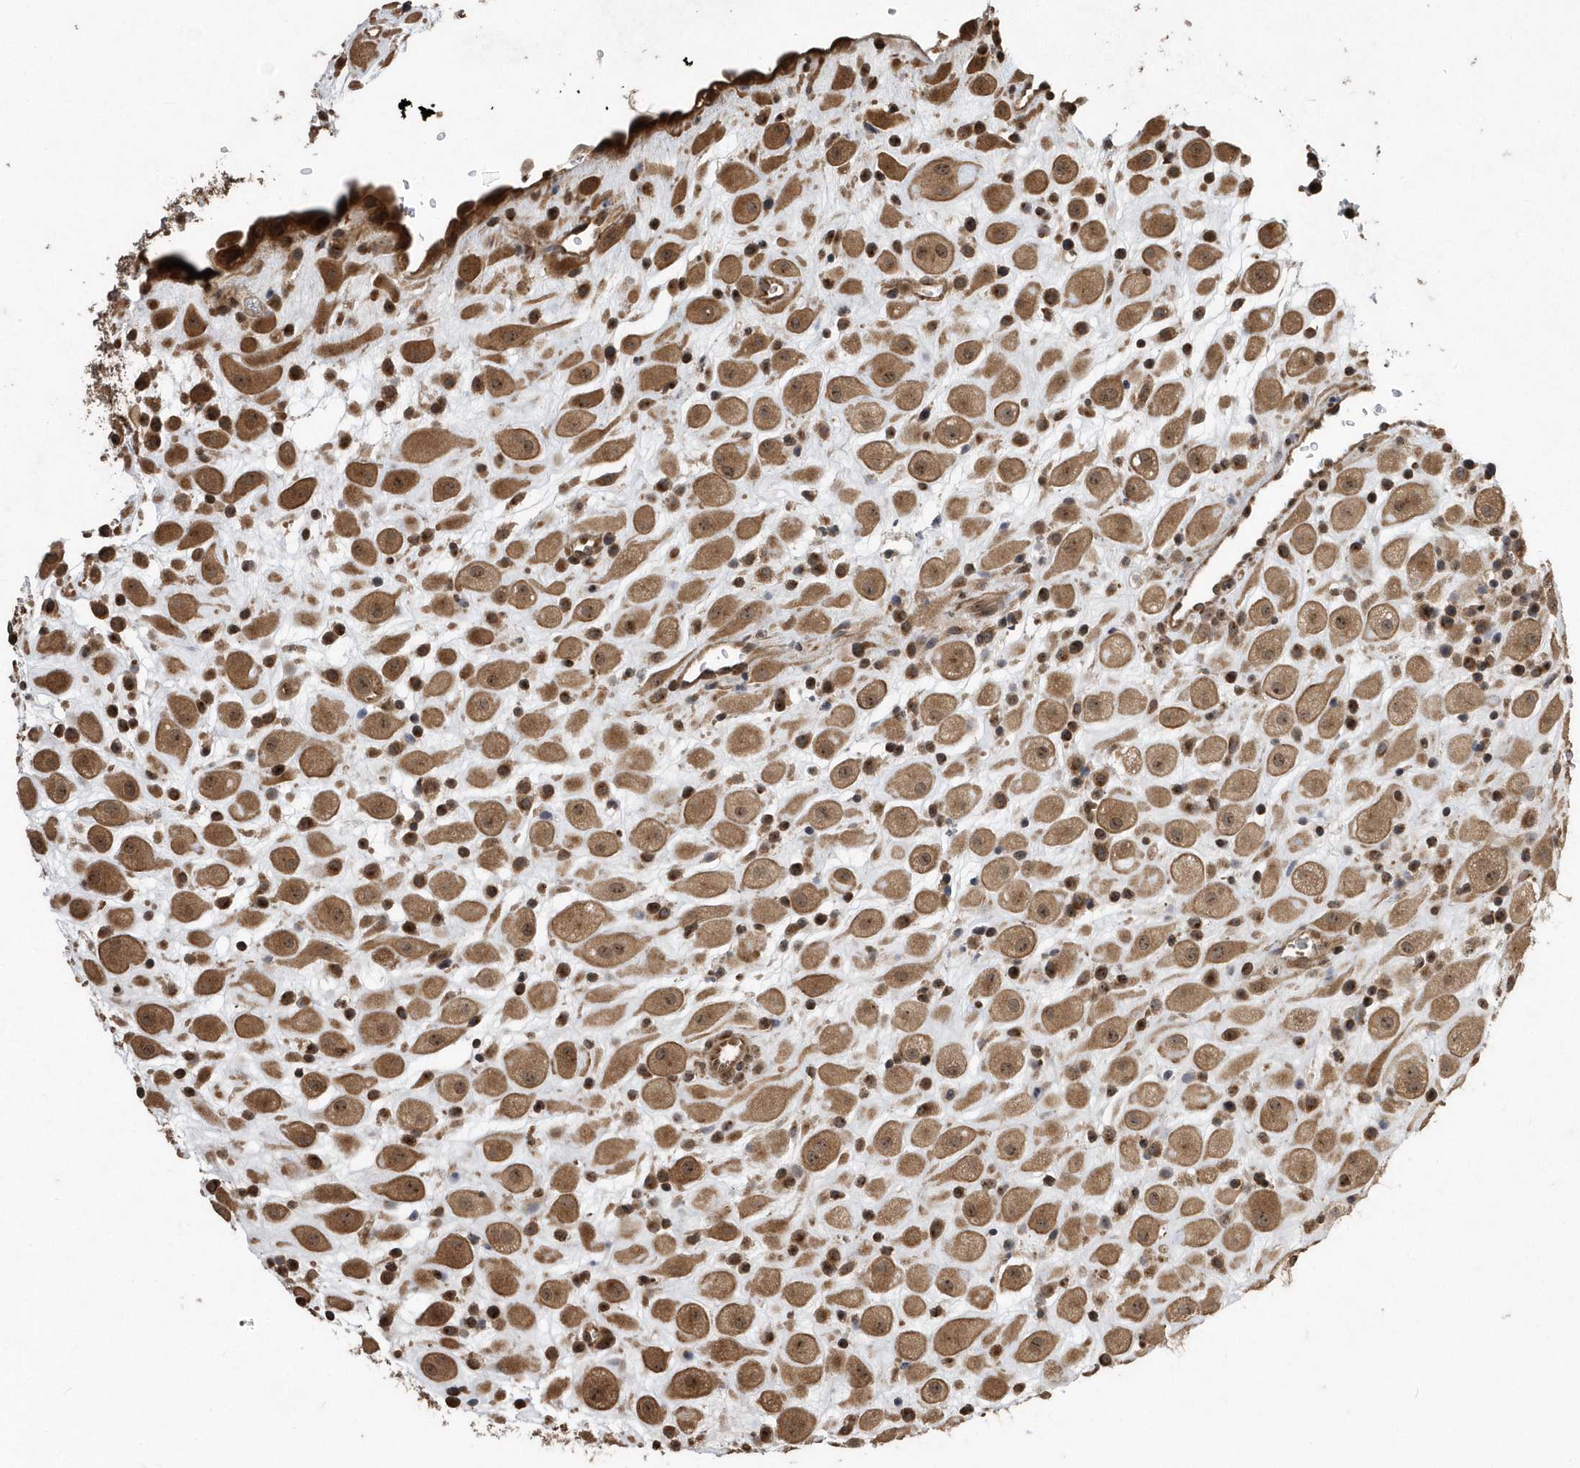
{"staining": {"intensity": "moderate", "quantity": ">75%", "location": "cytoplasmic/membranous,nuclear"}, "tissue": "placenta", "cell_type": "Decidual cells", "image_type": "normal", "snomed": [{"axis": "morphology", "description": "Normal tissue, NOS"}, {"axis": "topography", "description": "Placenta"}], "caption": "A medium amount of moderate cytoplasmic/membranous,nuclear expression is present in approximately >75% of decidual cells in unremarkable placenta. (Stains: DAB in brown, nuclei in blue, Microscopy: brightfield microscopy at high magnification).", "gene": "WASHC5", "patient": {"sex": "female", "age": 35}}